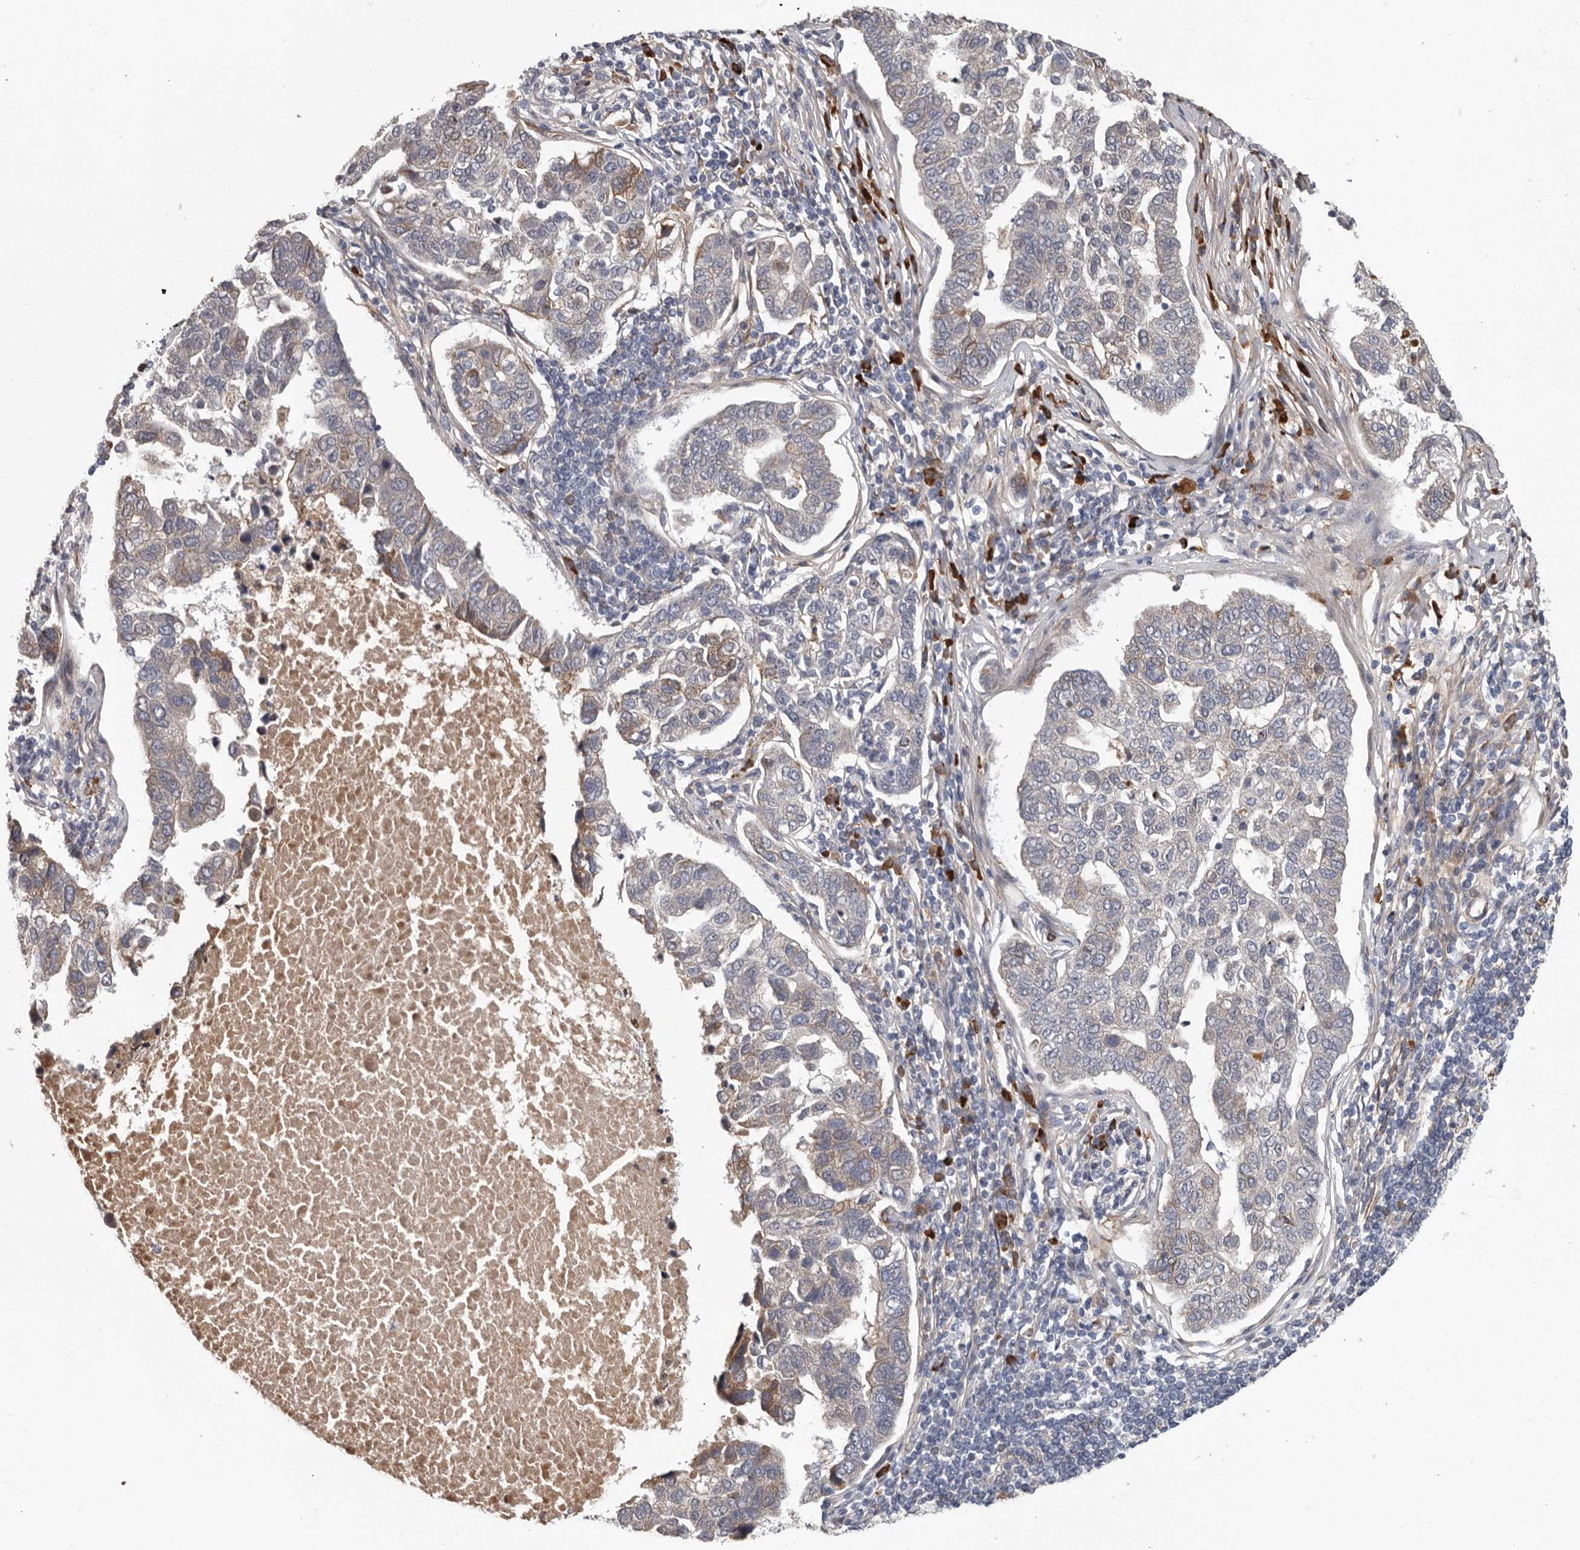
{"staining": {"intensity": "weak", "quantity": "<25%", "location": "cytoplasmic/membranous"}, "tissue": "pancreatic cancer", "cell_type": "Tumor cells", "image_type": "cancer", "snomed": [{"axis": "morphology", "description": "Adenocarcinoma, NOS"}, {"axis": "topography", "description": "Pancreas"}], "caption": "Immunohistochemistry (IHC) of pancreatic adenocarcinoma reveals no staining in tumor cells.", "gene": "ATXN3L", "patient": {"sex": "female", "age": 61}}